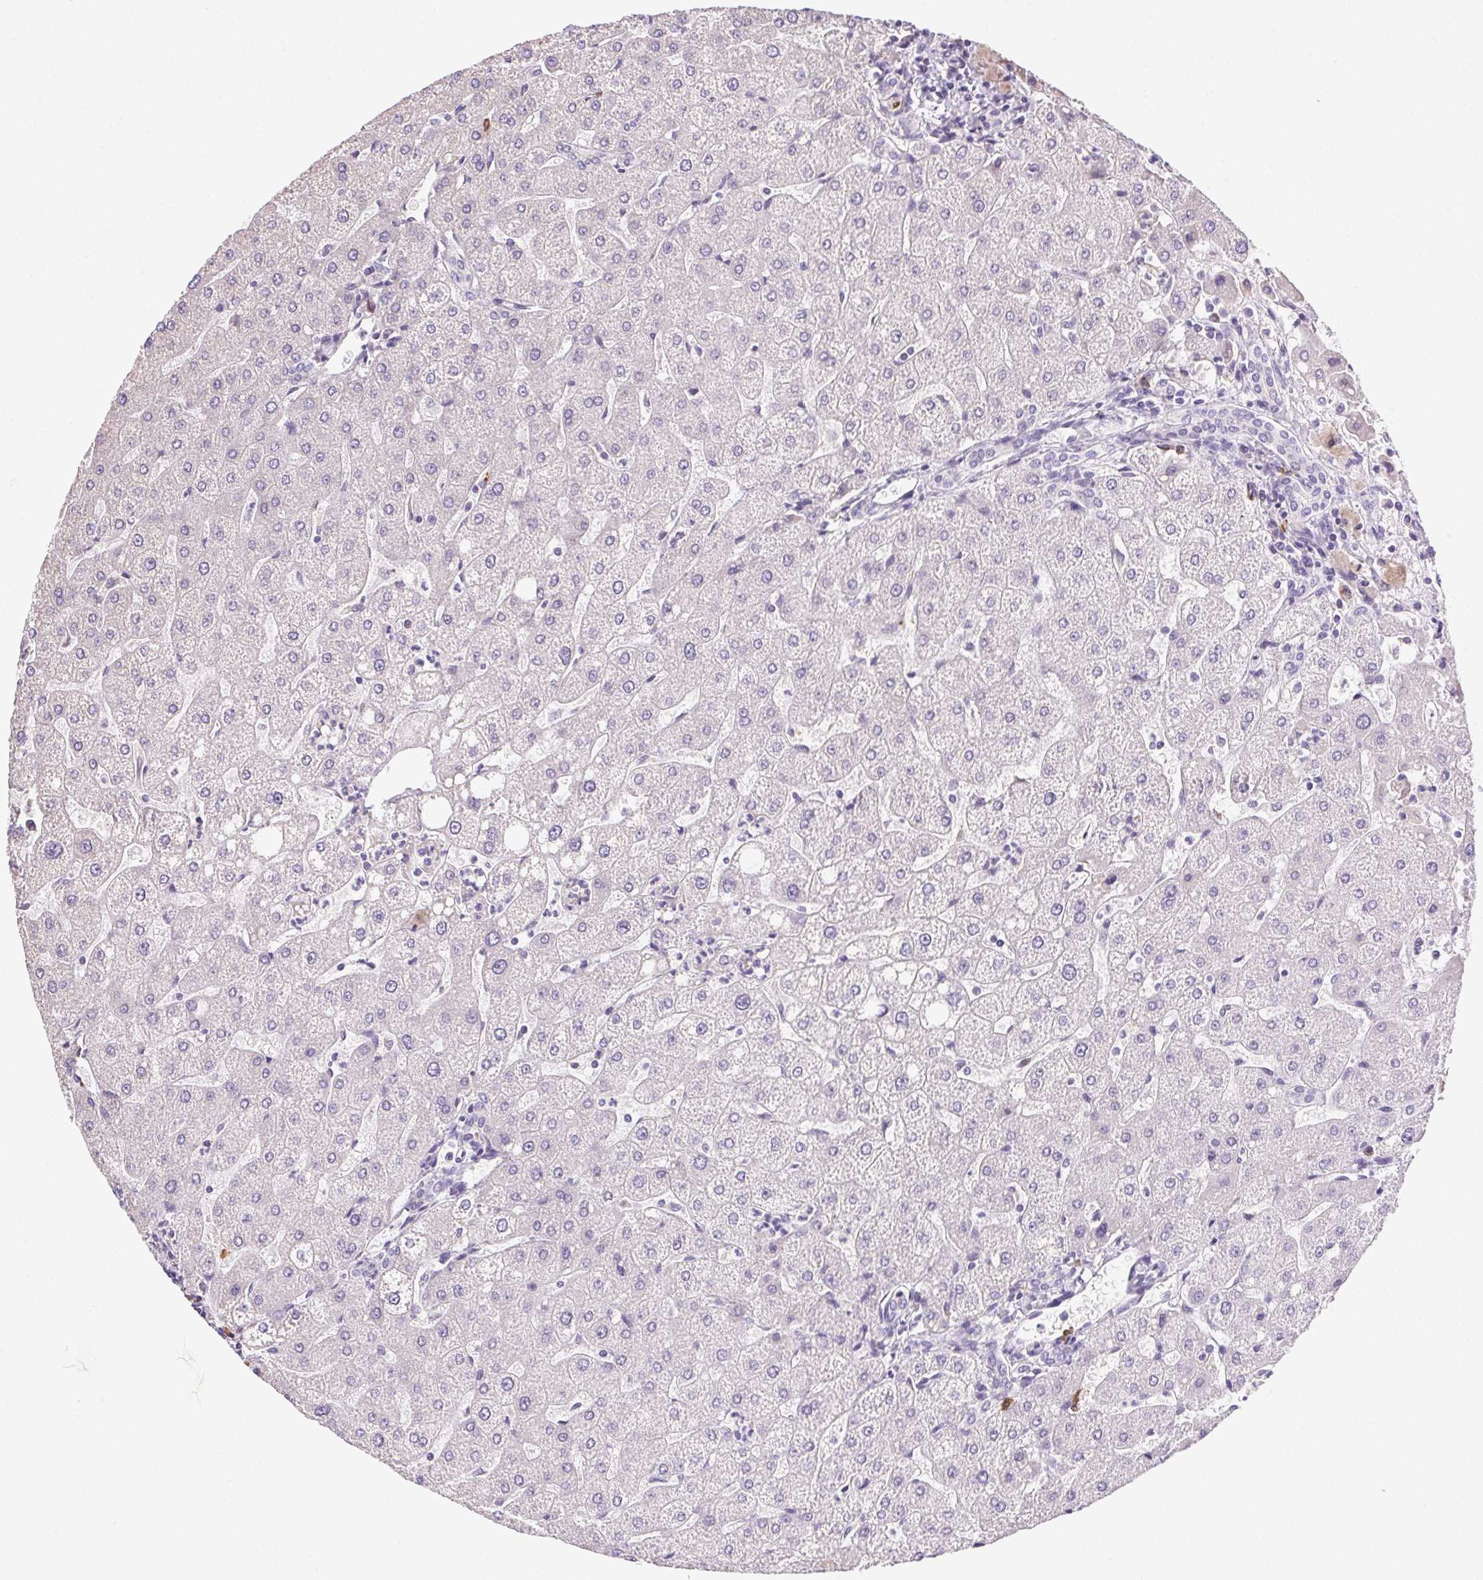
{"staining": {"intensity": "negative", "quantity": "none", "location": "none"}, "tissue": "liver", "cell_type": "Cholangiocytes", "image_type": "normal", "snomed": [{"axis": "morphology", "description": "Normal tissue, NOS"}, {"axis": "topography", "description": "Liver"}], "caption": "High power microscopy image of an immunohistochemistry photomicrograph of normal liver, revealing no significant positivity in cholangiocytes. (DAB IHC, high magnification).", "gene": "SNX31", "patient": {"sex": "male", "age": 67}}